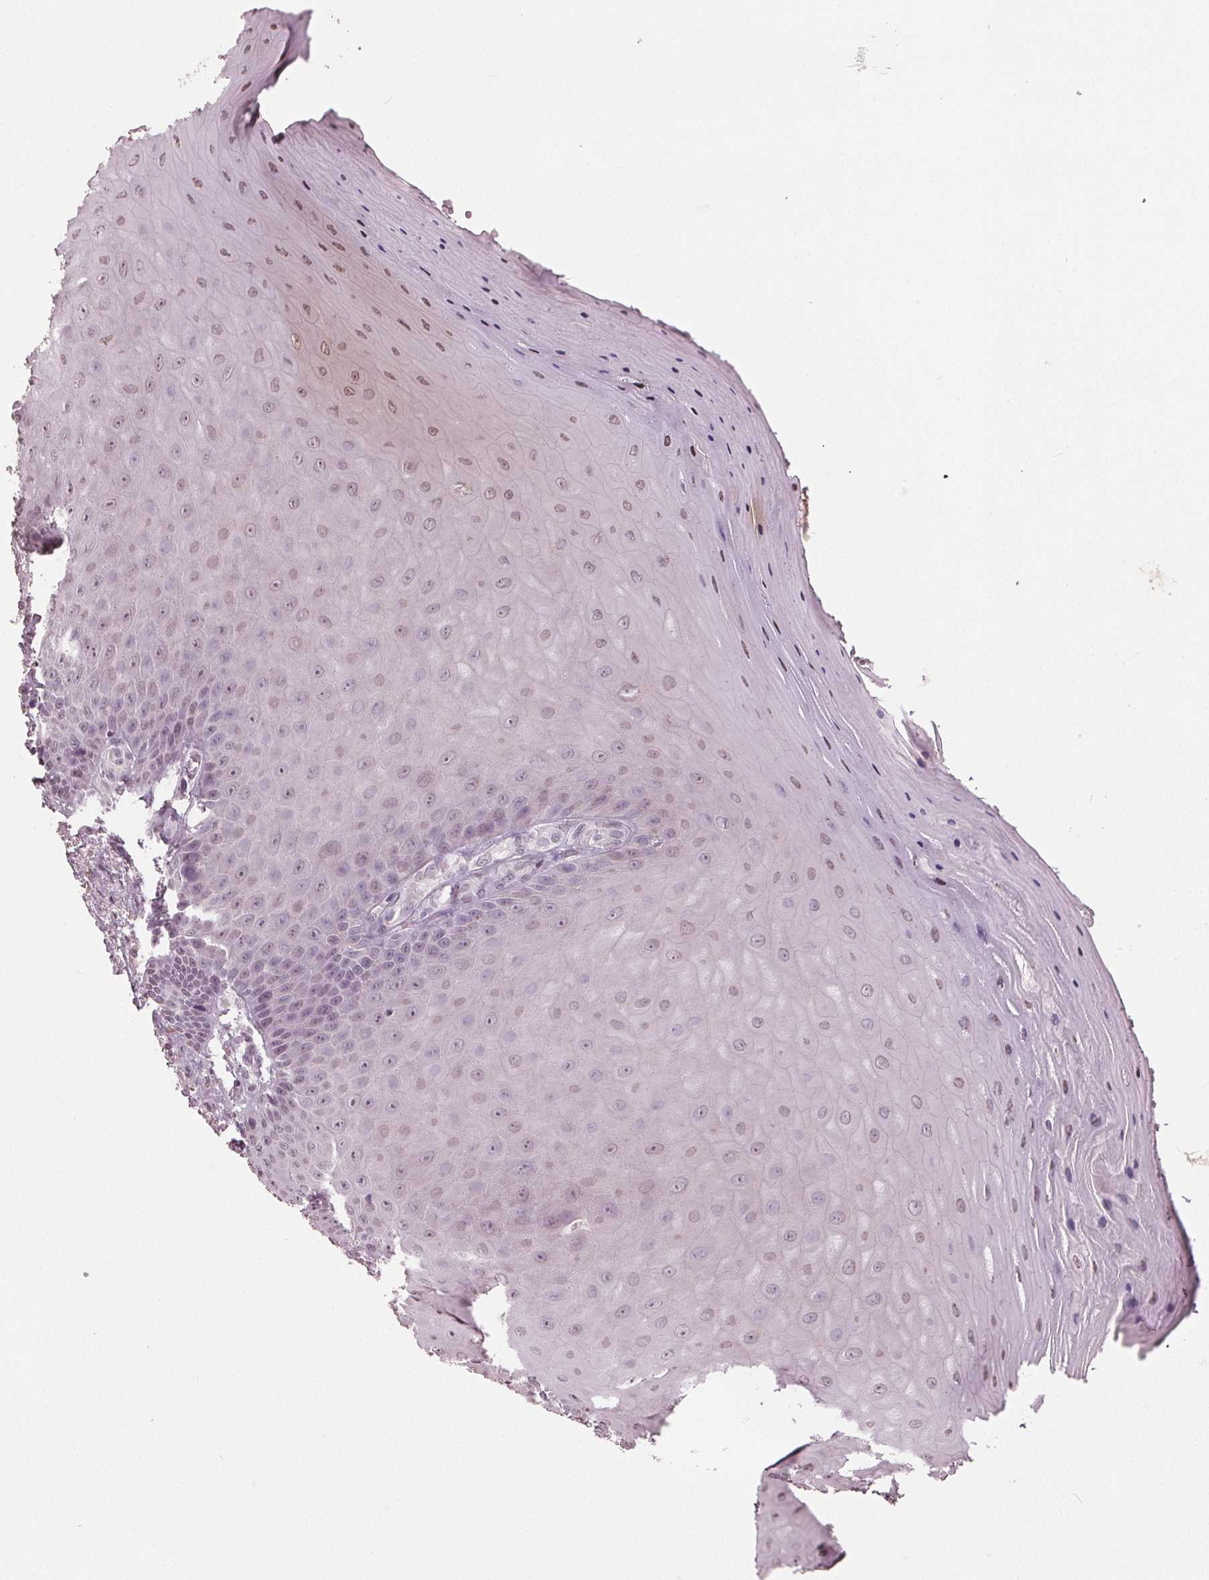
{"staining": {"intensity": "negative", "quantity": "none", "location": "none"}, "tissue": "vagina", "cell_type": "Squamous epithelial cells", "image_type": "normal", "snomed": [{"axis": "morphology", "description": "Normal tissue, NOS"}, {"axis": "topography", "description": "Vagina"}], "caption": "Squamous epithelial cells show no significant expression in benign vagina. (IHC, brightfield microscopy, high magnification).", "gene": "CXCL16", "patient": {"sex": "female", "age": 83}}